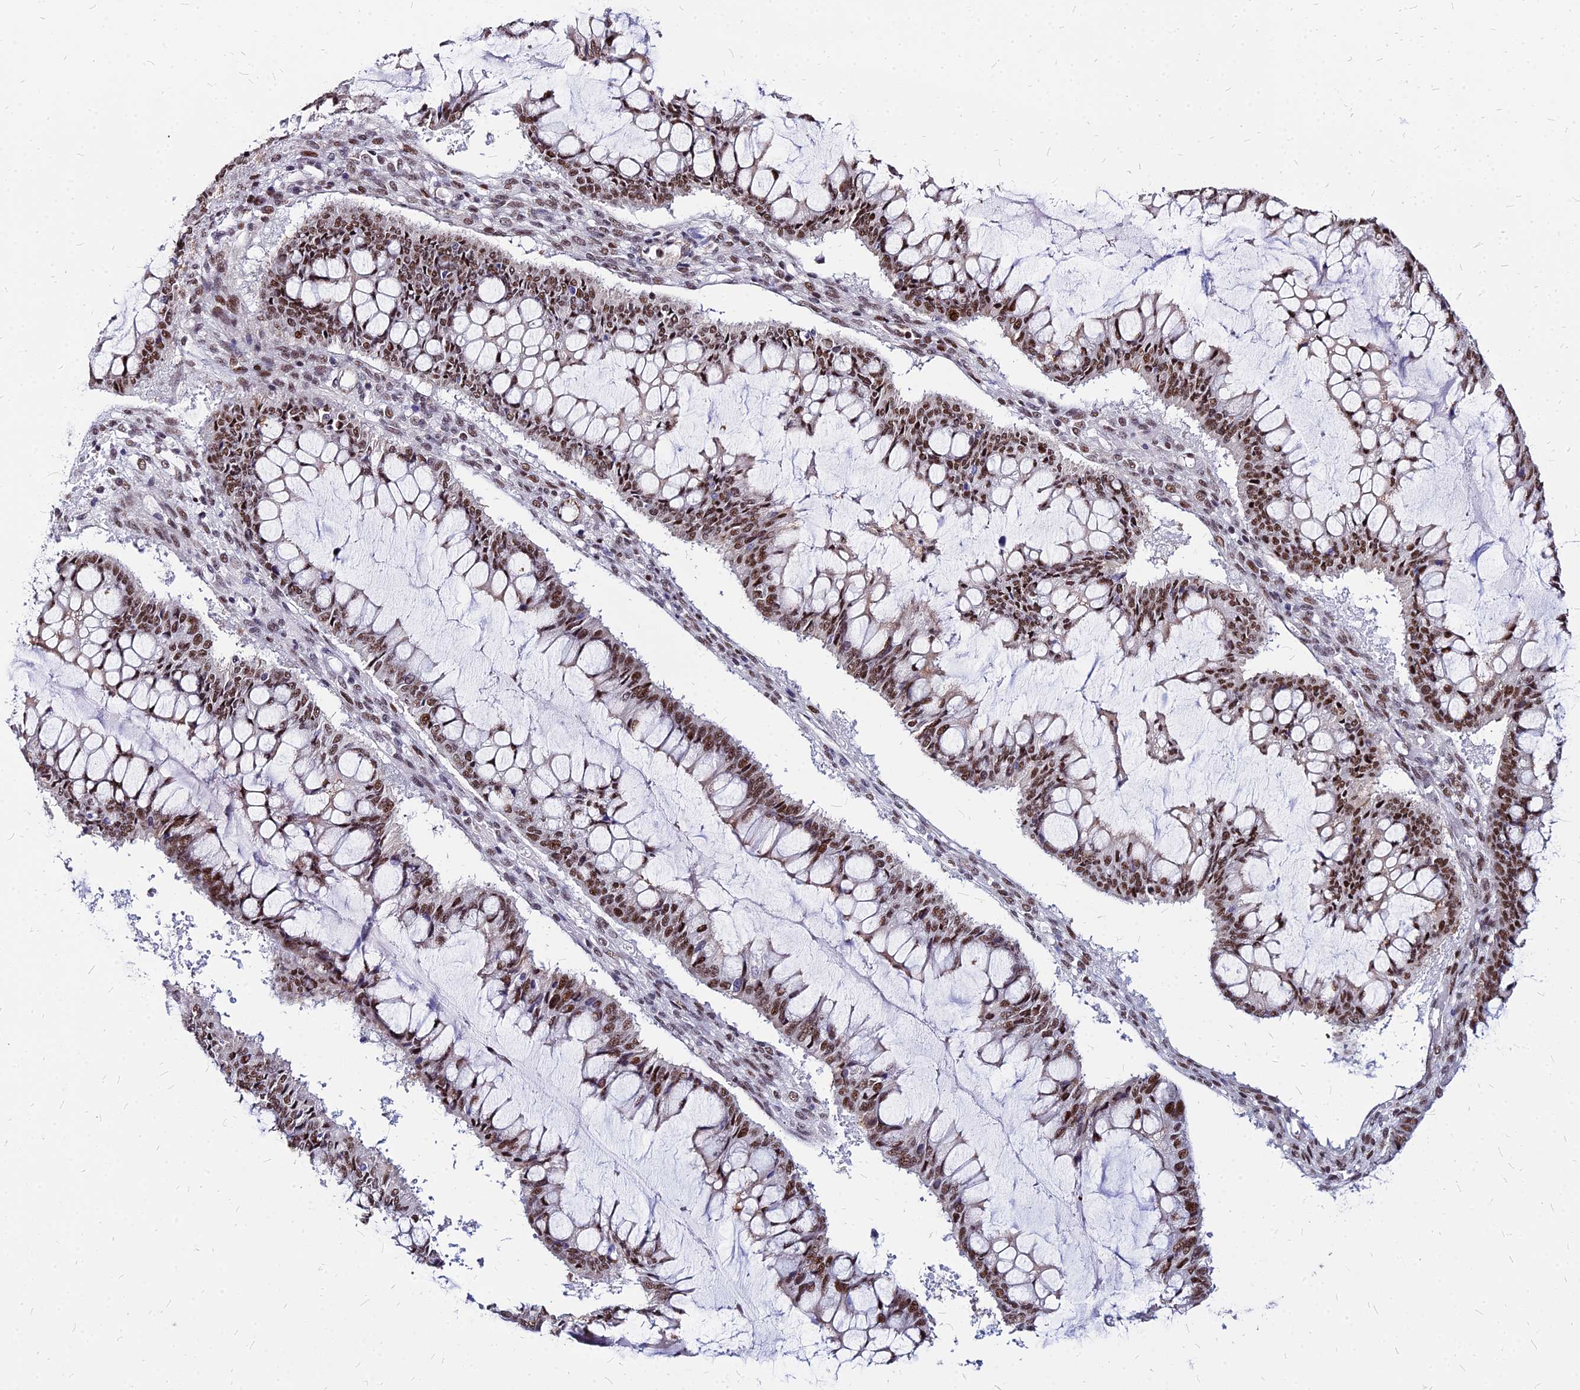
{"staining": {"intensity": "moderate", "quantity": ">75%", "location": "nuclear"}, "tissue": "ovarian cancer", "cell_type": "Tumor cells", "image_type": "cancer", "snomed": [{"axis": "morphology", "description": "Cystadenocarcinoma, mucinous, NOS"}, {"axis": "topography", "description": "Ovary"}], "caption": "Human ovarian cancer (mucinous cystadenocarcinoma) stained with a protein marker displays moderate staining in tumor cells.", "gene": "FDX2", "patient": {"sex": "female", "age": 73}}